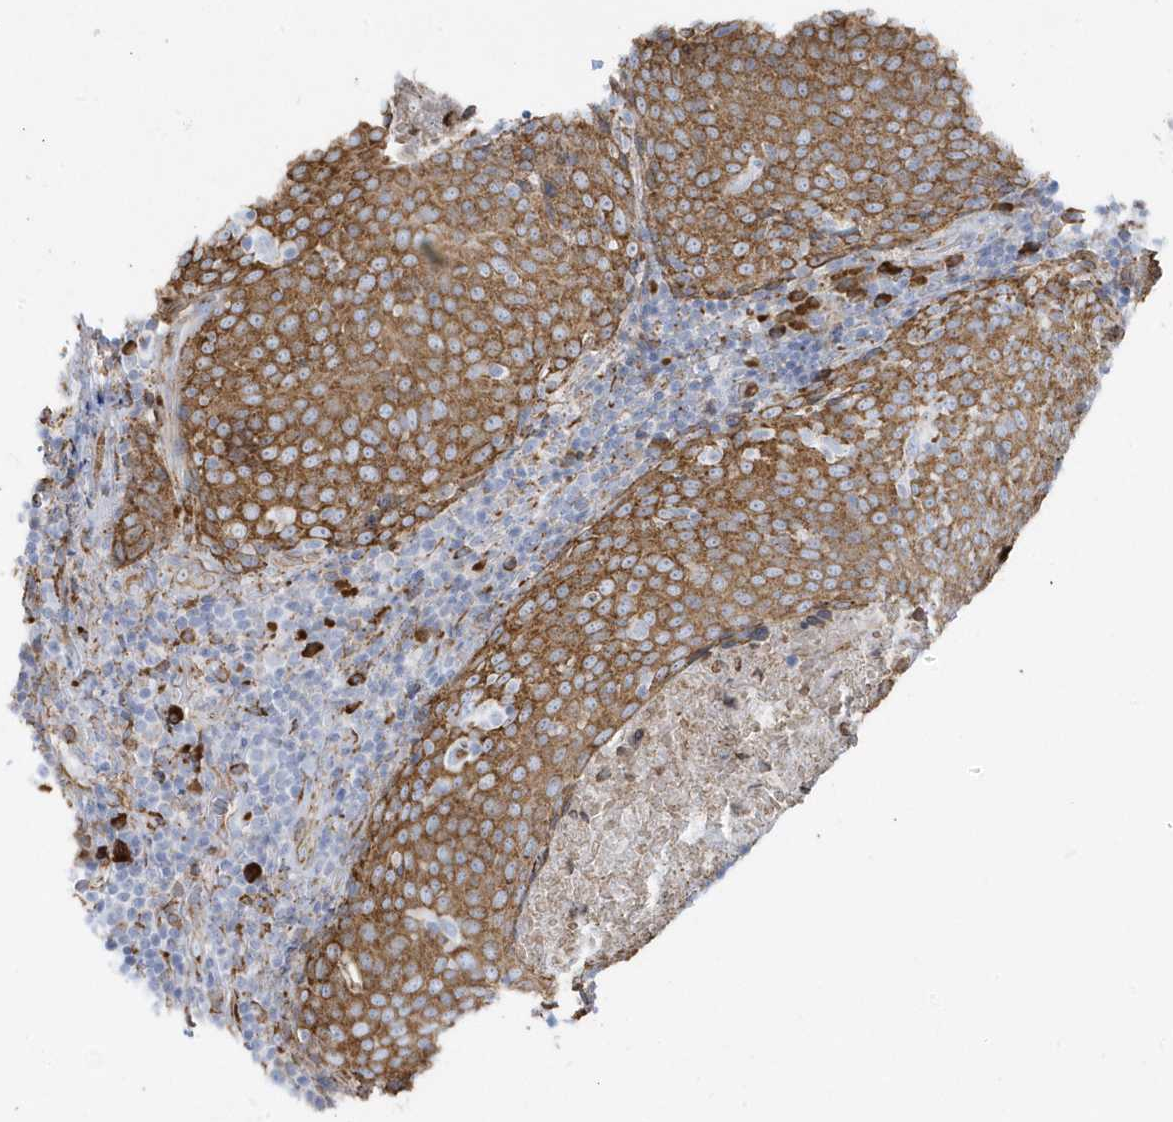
{"staining": {"intensity": "moderate", "quantity": ">75%", "location": "cytoplasmic/membranous"}, "tissue": "head and neck cancer", "cell_type": "Tumor cells", "image_type": "cancer", "snomed": [{"axis": "morphology", "description": "Squamous cell carcinoma, NOS"}, {"axis": "morphology", "description": "Squamous cell carcinoma, metastatic, NOS"}, {"axis": "topography", "description": "Lymph node"}, {"axis": "topography", "description": "Head-Neck"}], "caption": "Approximately >75% of tumor cells in head and neck cancer demonstrate moderate cytoplasmic/membranous protein expression as visualized by brown immunohistochemical staining.", "gene": "DCAF1", "patient": {"sex": "male", "age": 62}}